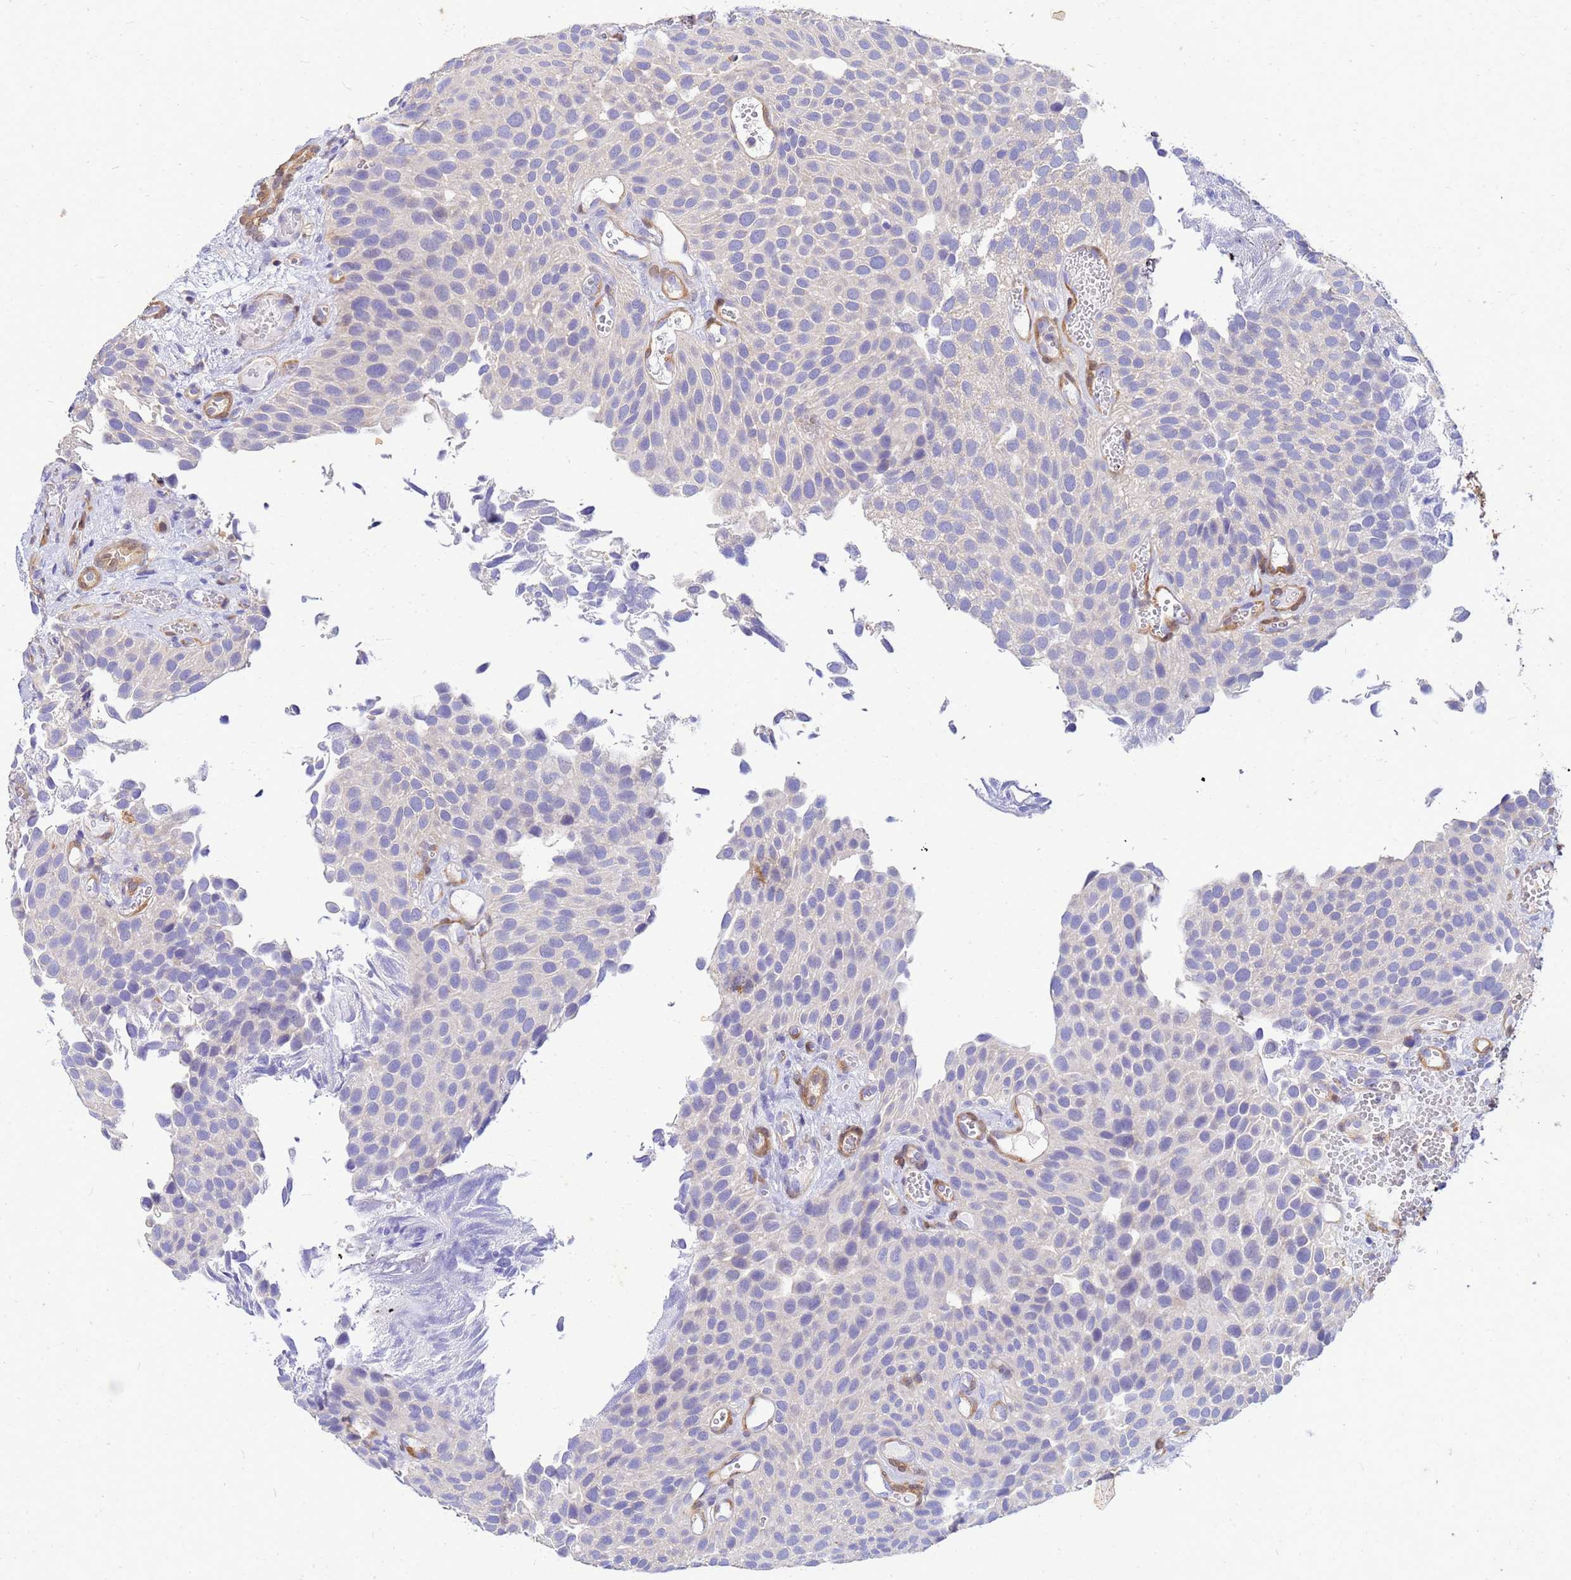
{"staining": {"intensity": "negative", "quantity": "none", "location": "none"}, "tissue": "urothelial cancer", "cell_type": "Tumor cells", "image_type": "cancer", "snomed": [{"axis": "morphology", "description": "Urothelial carcinoma, Low grade"}, {"axis": "topography", "description": "Urinary bladder"}], "caption": "DAB (3,3'-diaminobenzidine) immunohistochemical staining of urothelial cancer displays no significant positivity in tumor cells. The staining was performed using DAB to visualize the protein expression in brown, while the nuclei were stained in blue with hematoxylin (Magnification: 20x).", "gene": "DBNDD2", "patient": {"sex": "male", "age": 89}}